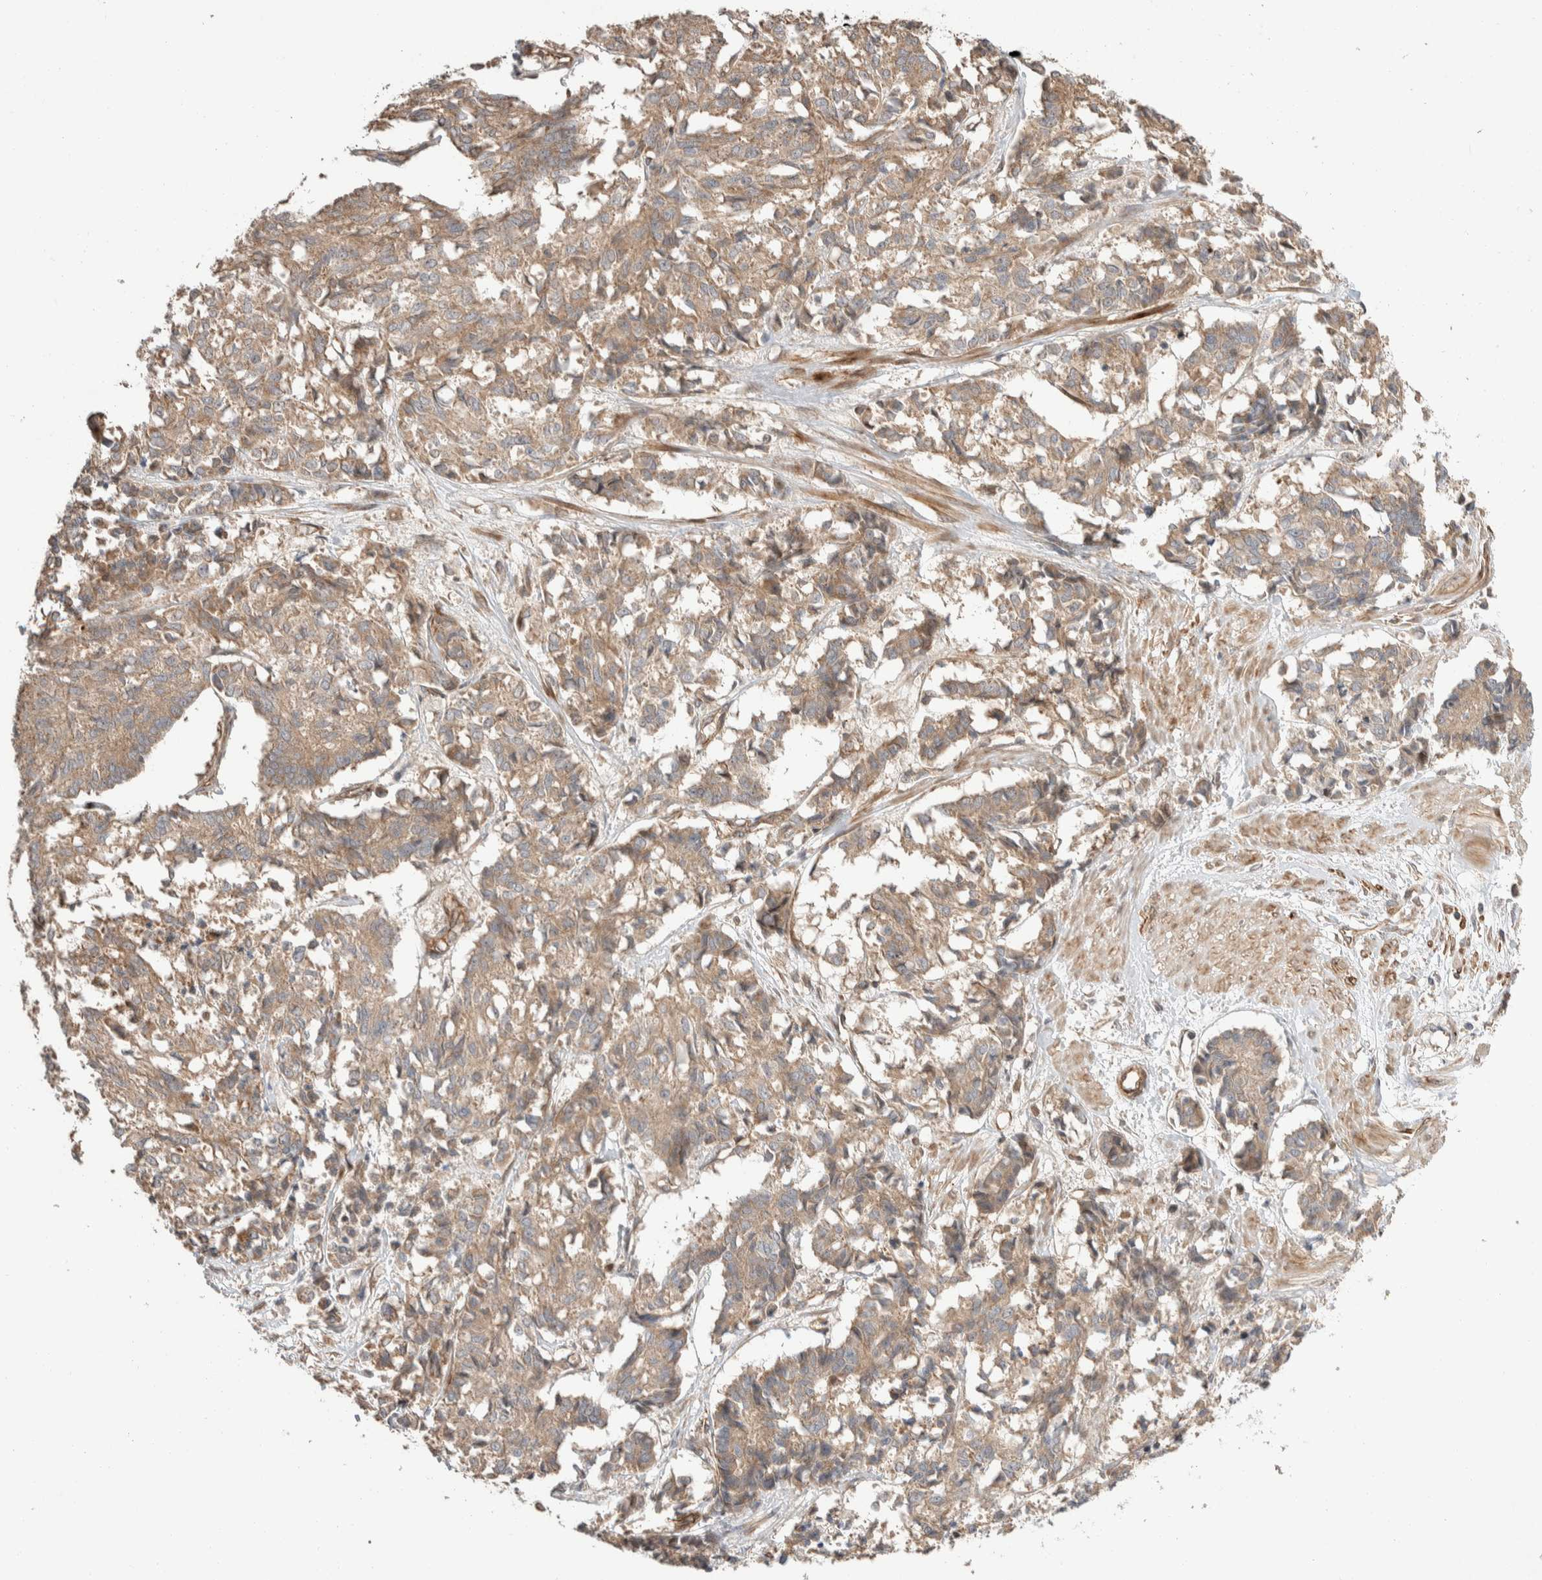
{"staining": {"intensity": "weak", "quantity": ">75%", "location": "cytoplasmic/membranous"}, "tissue": "cervical cancer", "cell_type": "Tumor cells", "image_type": "cancer", "snomed": [{"axis": "morphology", "description": "Squamous cell carcinoma, NOS"}, {"axis": "topography", "description": "Cervix"}], "caption": "A micrograph of cervical cancer (squamous cell carcinoma) stained for a protein displays weak cytoplasmic/membranous brown staining in tumor cells.", "gene": "ERC1", "patient": {"sex": "female", "age": 35}}